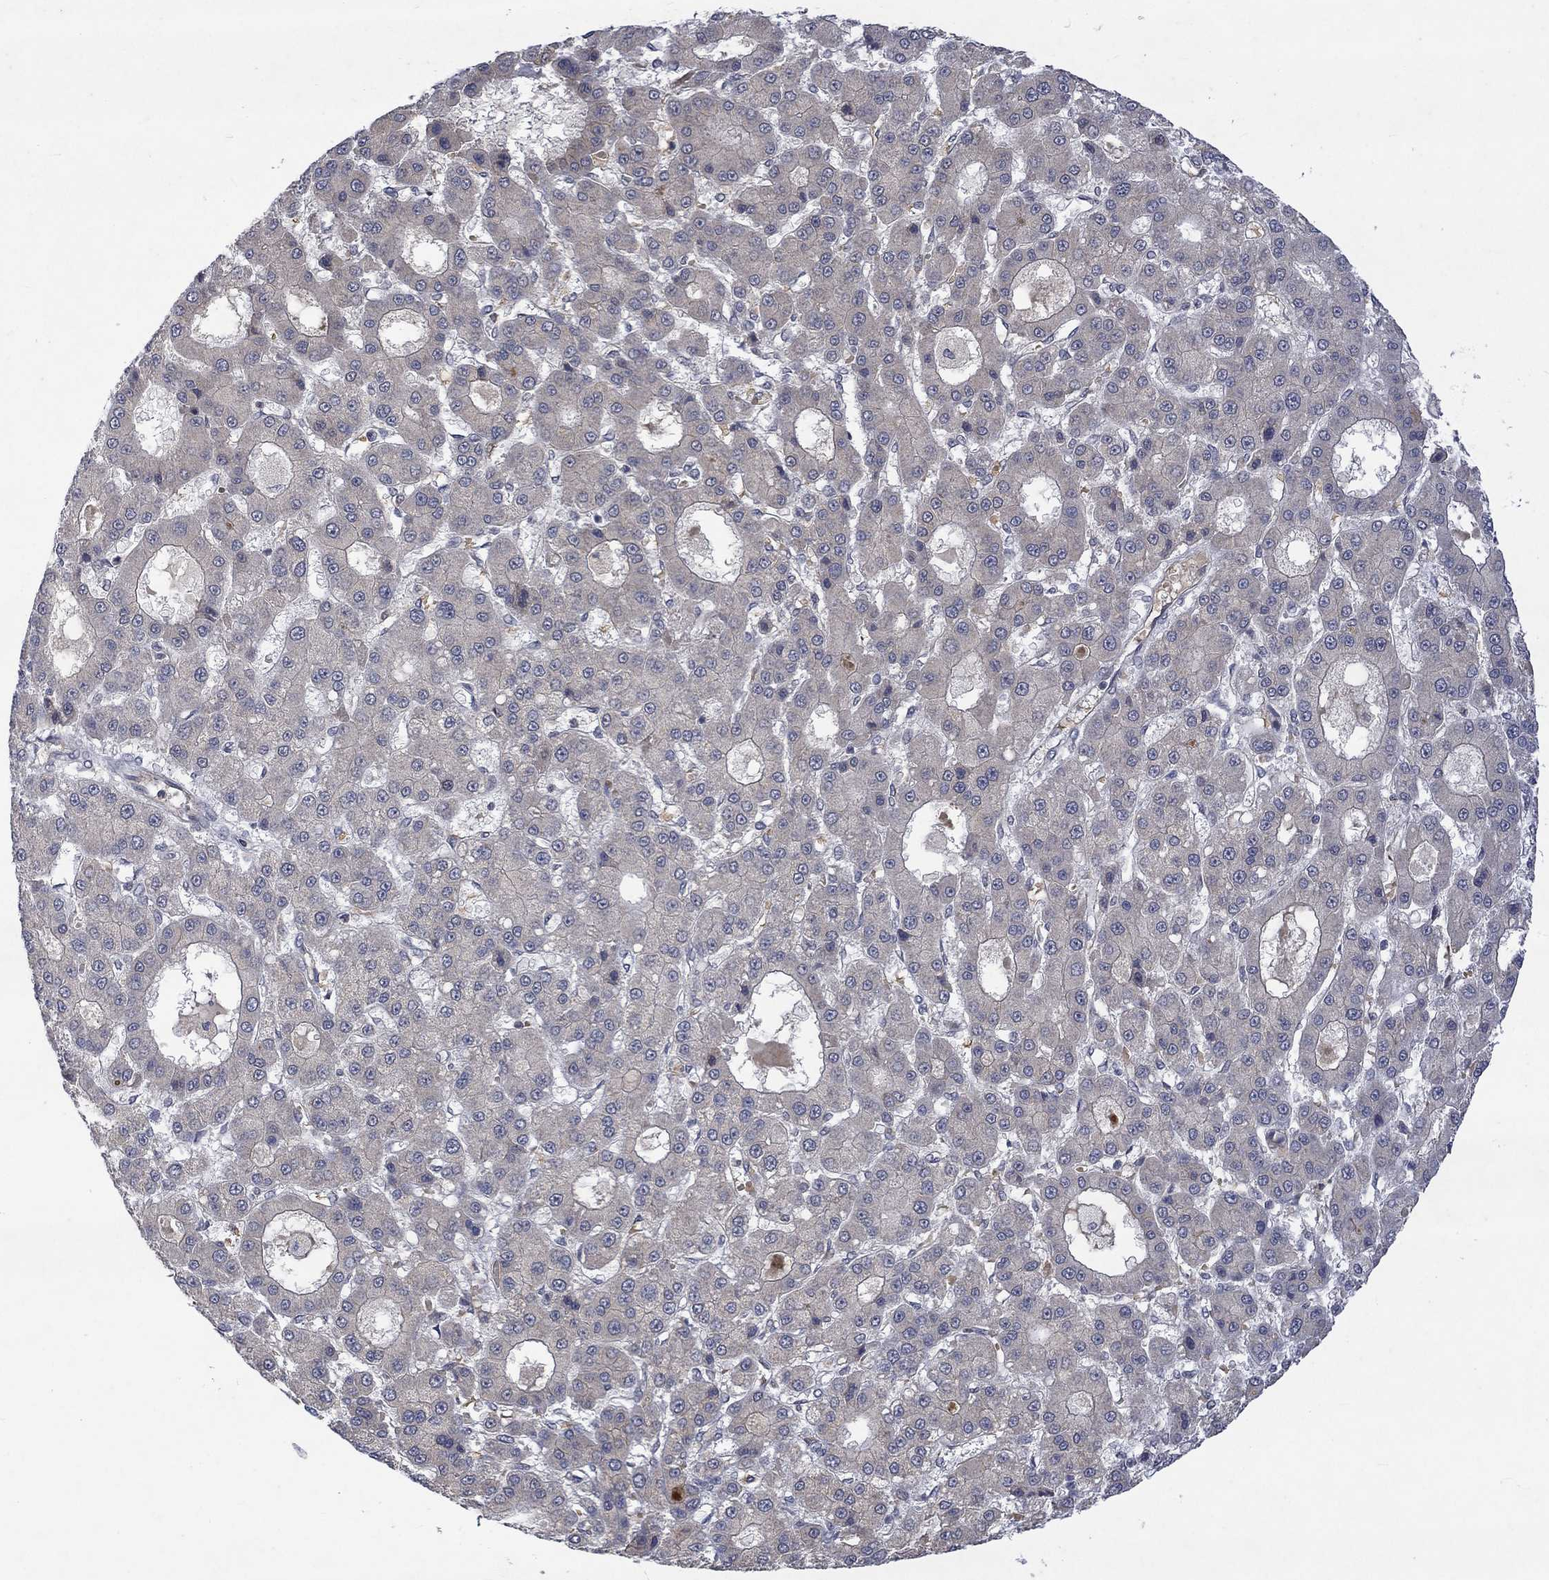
{"staining": {"intensity": "negative", "quantity": "none", "location": "none"}, "tissue": "liver cancer", "cell_type": "Tumor cells", "image_type": "cancer", "snomed": [{"axis": "morphology", "description": "Carcinoma, Hepatocellular, NOS"}, {"axis": "topography", "description": "Liver"}], "caption": "Tumor cells are negative for brown protein staining in liver cancer (hepatocellular carcinoma). The staining was performed using DAB (3,3'-diaminobenzidine) to visualize the protein expression in brown, while the nuclei were stained in blue with hematoxylin (Magnification: 20x).", "gene": "GRIN2D", "patient": {"sex": "male", "age": 70}}